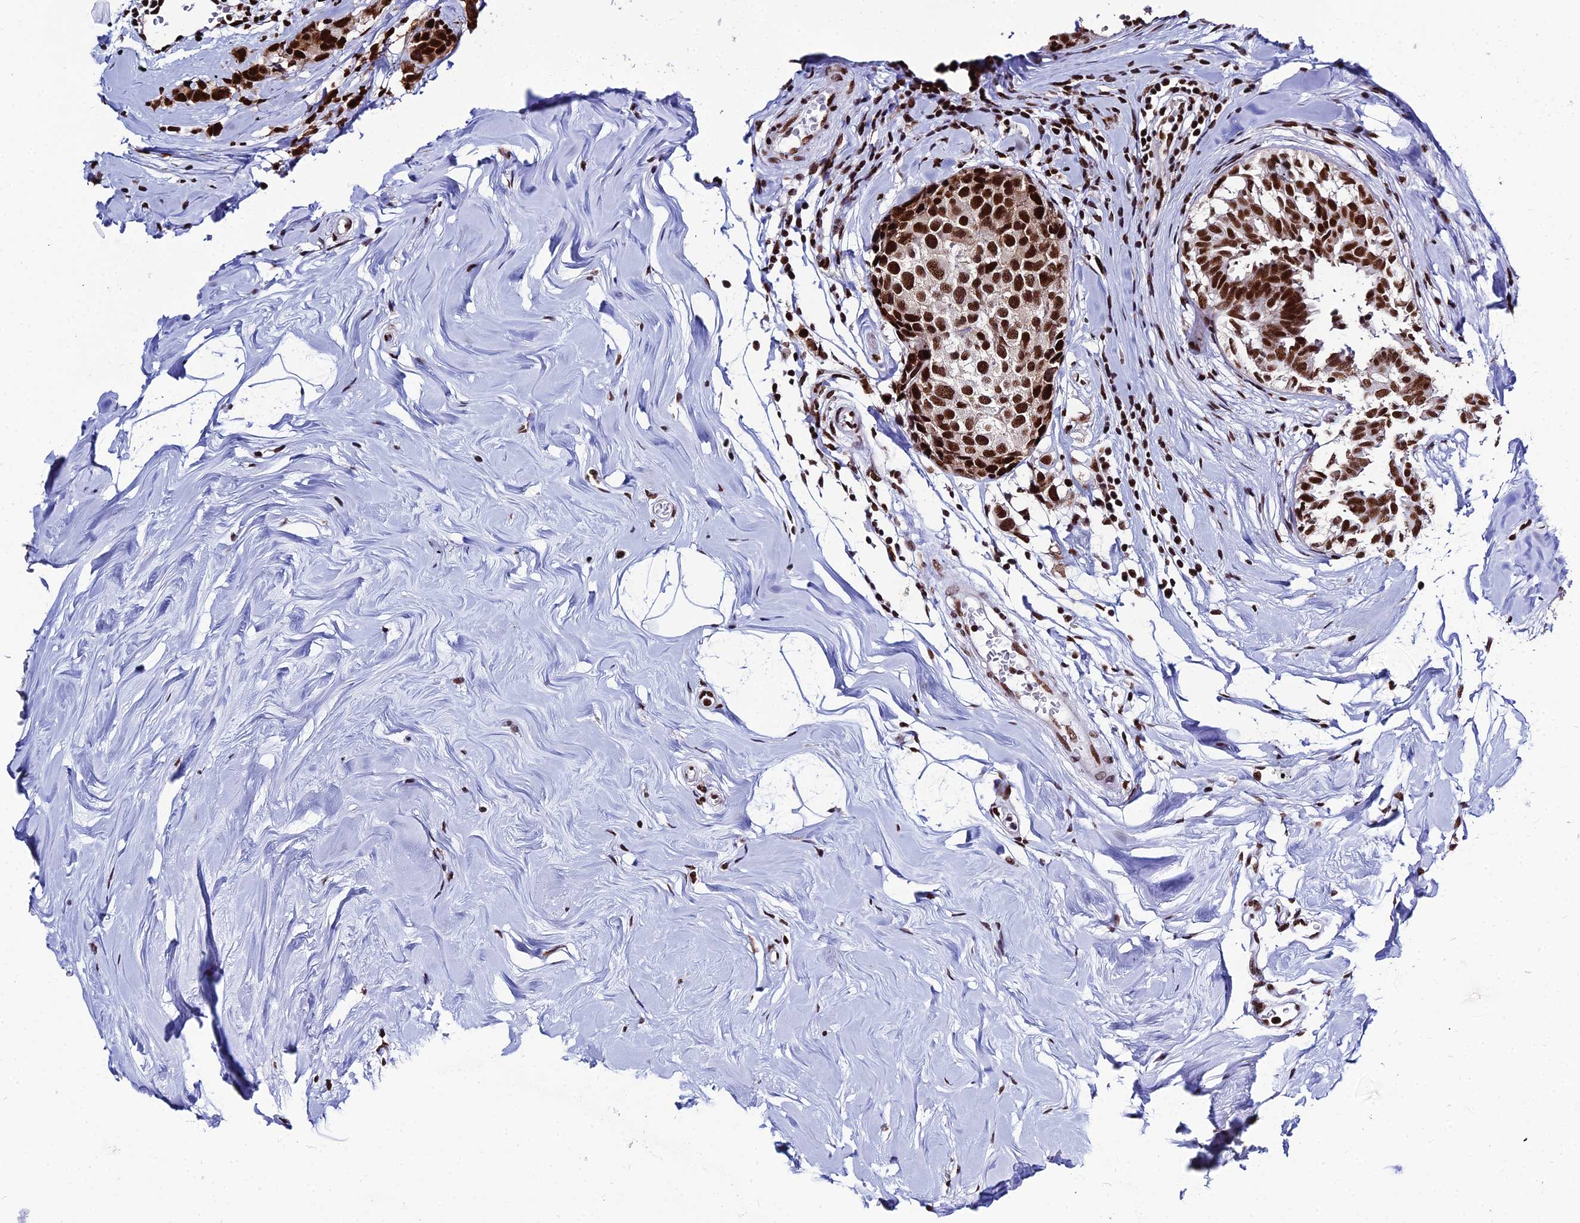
{"staining": {"intensity": "strong", "quantity": ">75%", "location": "nuclear"}, "tissue": "breast cancer", "cell_type": "Tumor cells", "image_type": "cancer", "snomed": [{"axis": "morphology", "description": "Lobular carcinoma"}, {"axis": "topography", "description": "Breast"}], "caption": "DAB (3,3'-diaminobenzidine) immunohistochemical staining of human breast cancer shows strong nuclear protein positivity in about >75% of tumor cells.", "gene": "HNRNPH1", "patient": {"sex": "female", "age": 59}}